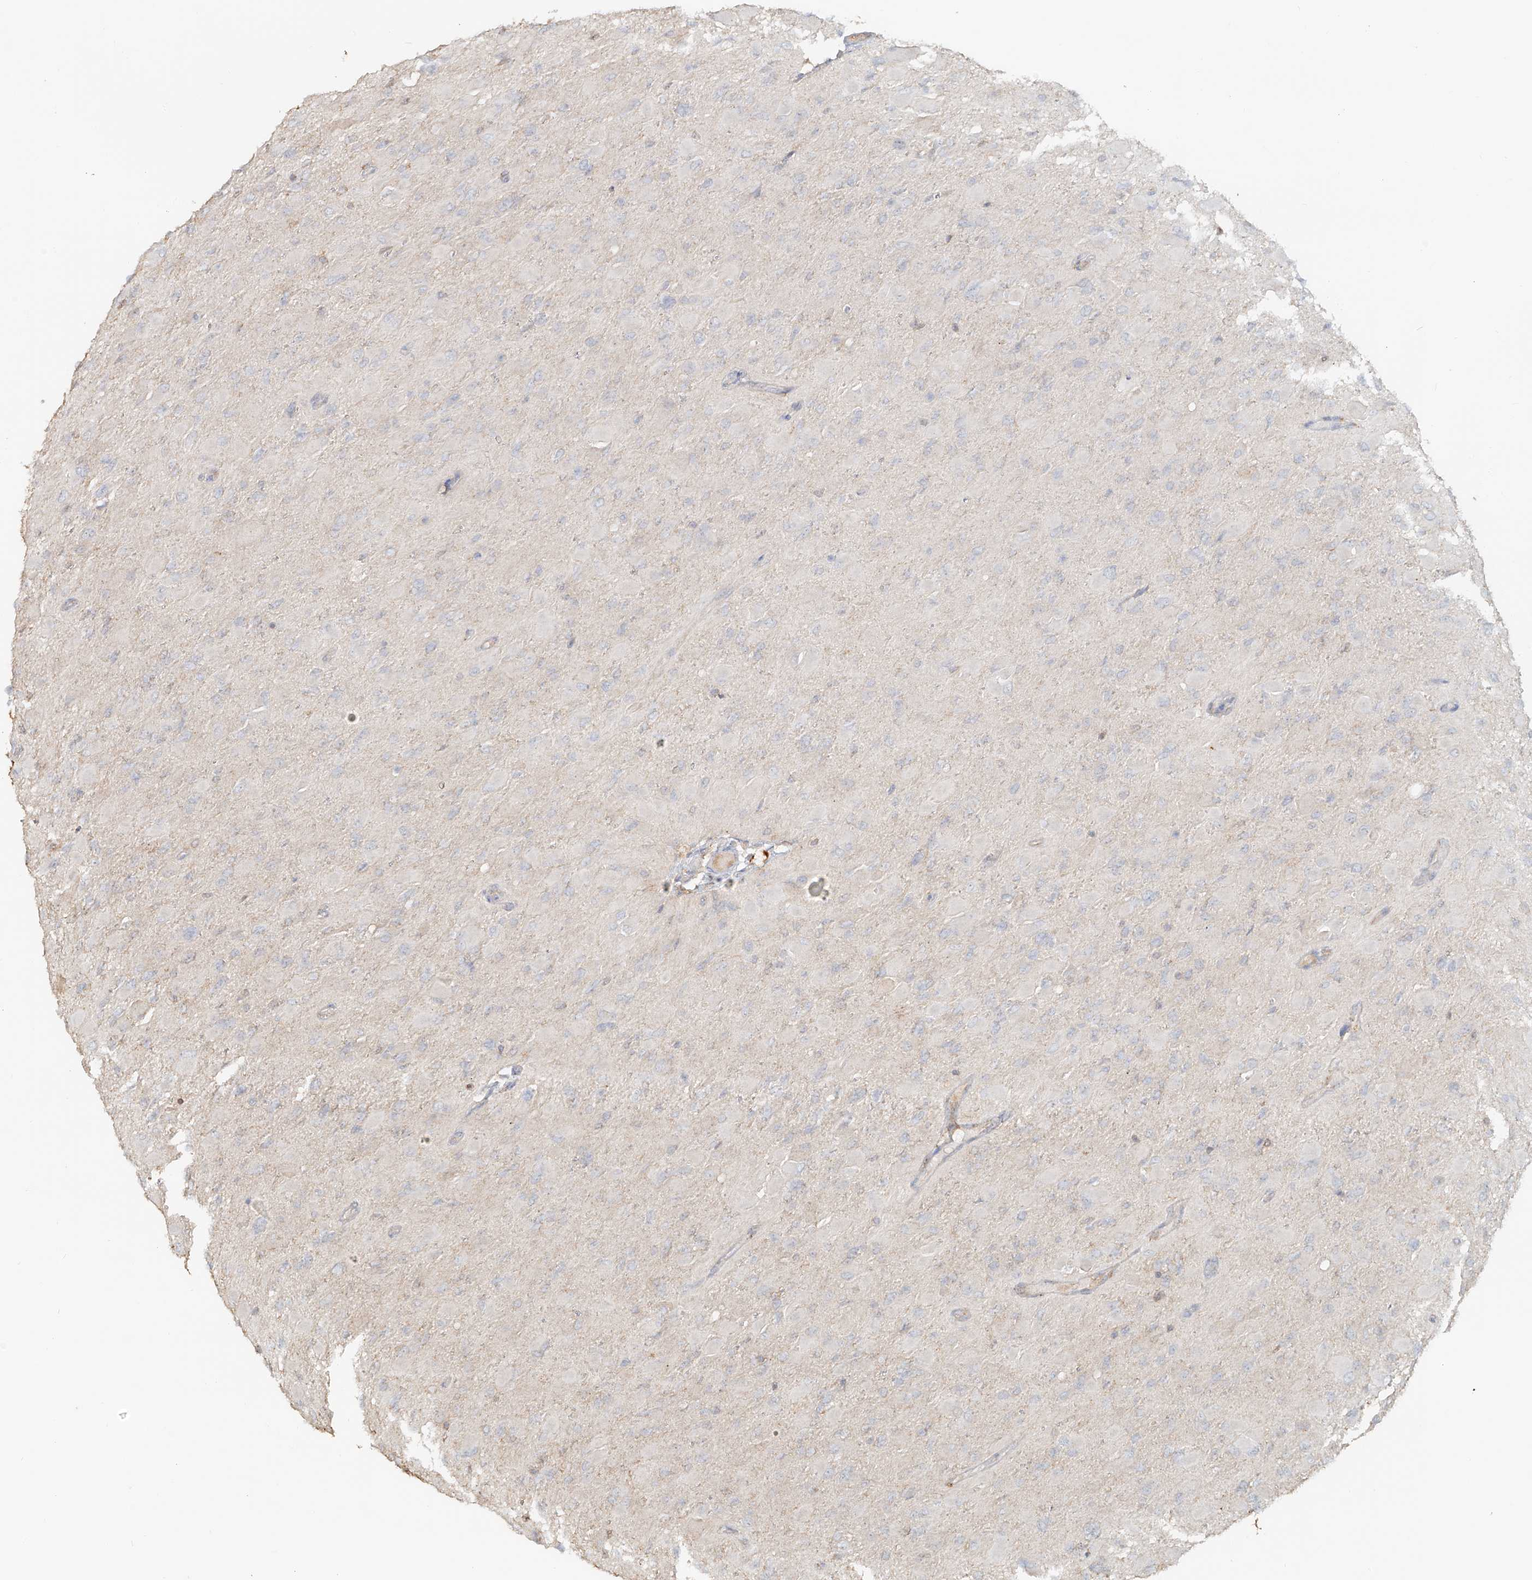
{"staining": {"intensity": "negative", "quantity": "none", "location": "none"}, "tissue": "glioma", "cell_type": "Tumor cells", "image_type": "cancer", "snomed": [{"axis": "morphology", "description": "Glioma, malignant, High grade"}, {"axis": "topography", "description": "Cerebral cortex"}], "caption": "Histopathology image shows no protein positivity in tumor cells of glioma tissue. (DAB immunohistochemistry visualized using brightfield microscopy, high magnification).", "gene": "NPHS1", "patient": {"sex": "female", "age": 36}}